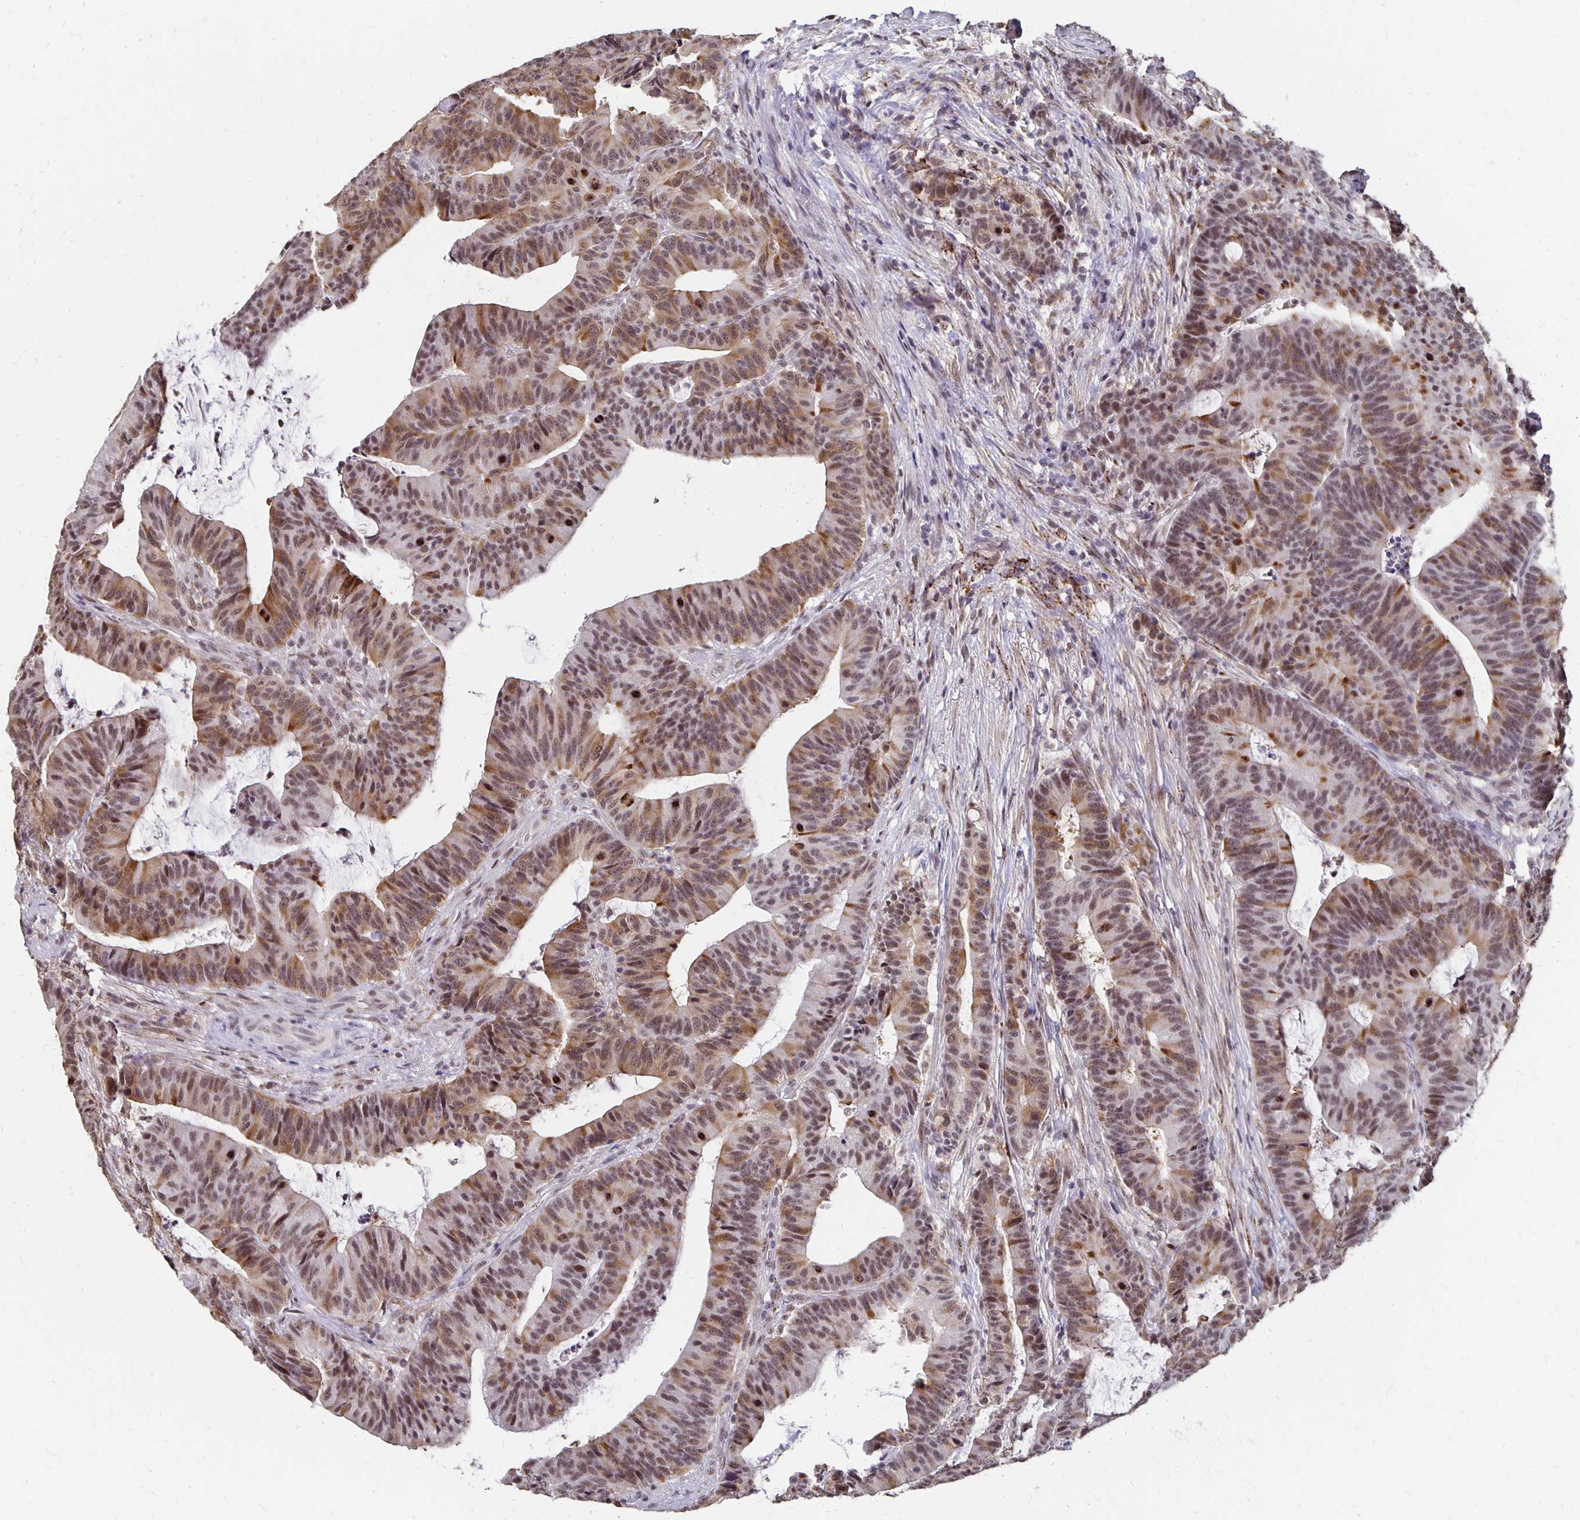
{"staining": {"intensity": "moderate", "quantity": ">75%", "location": "cytoplasmic/membranous,nuclear"}, "tissue": "colorectal cancer", "cell_type": "Tumor cells", "image_type": "cancer", "snomed": [{"axis": "morphology", "description": "Adenocarcinoma, NOS"}, {"axis": "topography", "description": "Colon"}], "caption": "Protein expression analysis of colorectal cancer reveals moderate cytoplasmic/membranous and nuclear expression in approximately >75% of tumor cells. Nuclei are stained in blue.", "gene": "CLASRP", "patient": {"sex": "female", "age": 78}}